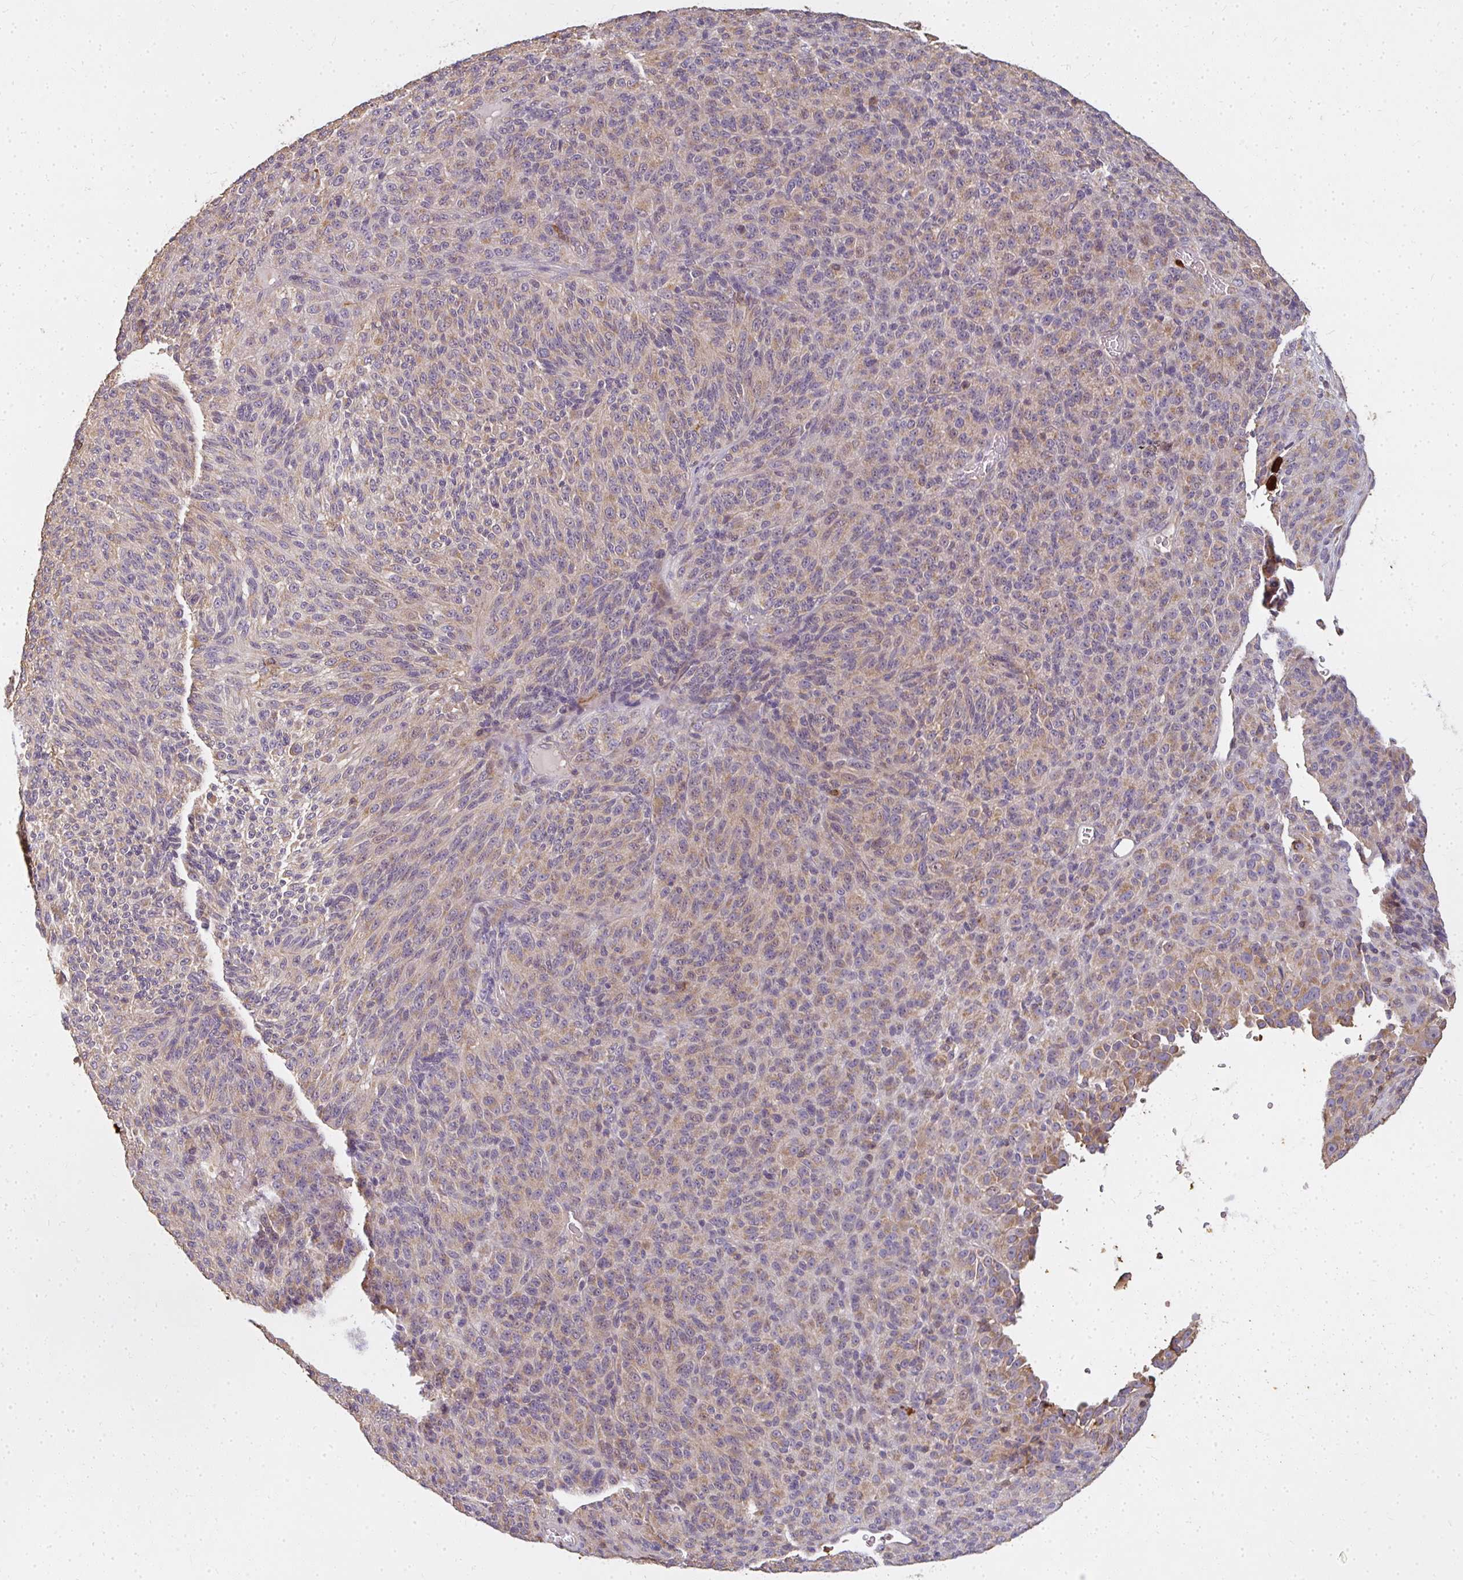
{"staining": {"intensity": "weak", "quantity": ">75%", "location": "cytoplasmic/membranous"}, "tissue": "melanoma", "cell_type": "Tumor cells", "image_type": "cancer", "snomed": [{"axis": "morphology", "description": "Malignant melanoma, Metastatic site"}, {"axis": "topography", "description": "Brain"}], "caption": "IHC histopathology image of neoplastic tissue: human melanoma stained using immunohistochemistry (IHC) demonstrates low levels of weak protein expression localized specifically in the cytoplasmic/membranous of tumor cells, appearing as a cytoplasmic/membranous brown color.", "gene": "CNTRL", "patient": {"sex": "female", "age": 56}}